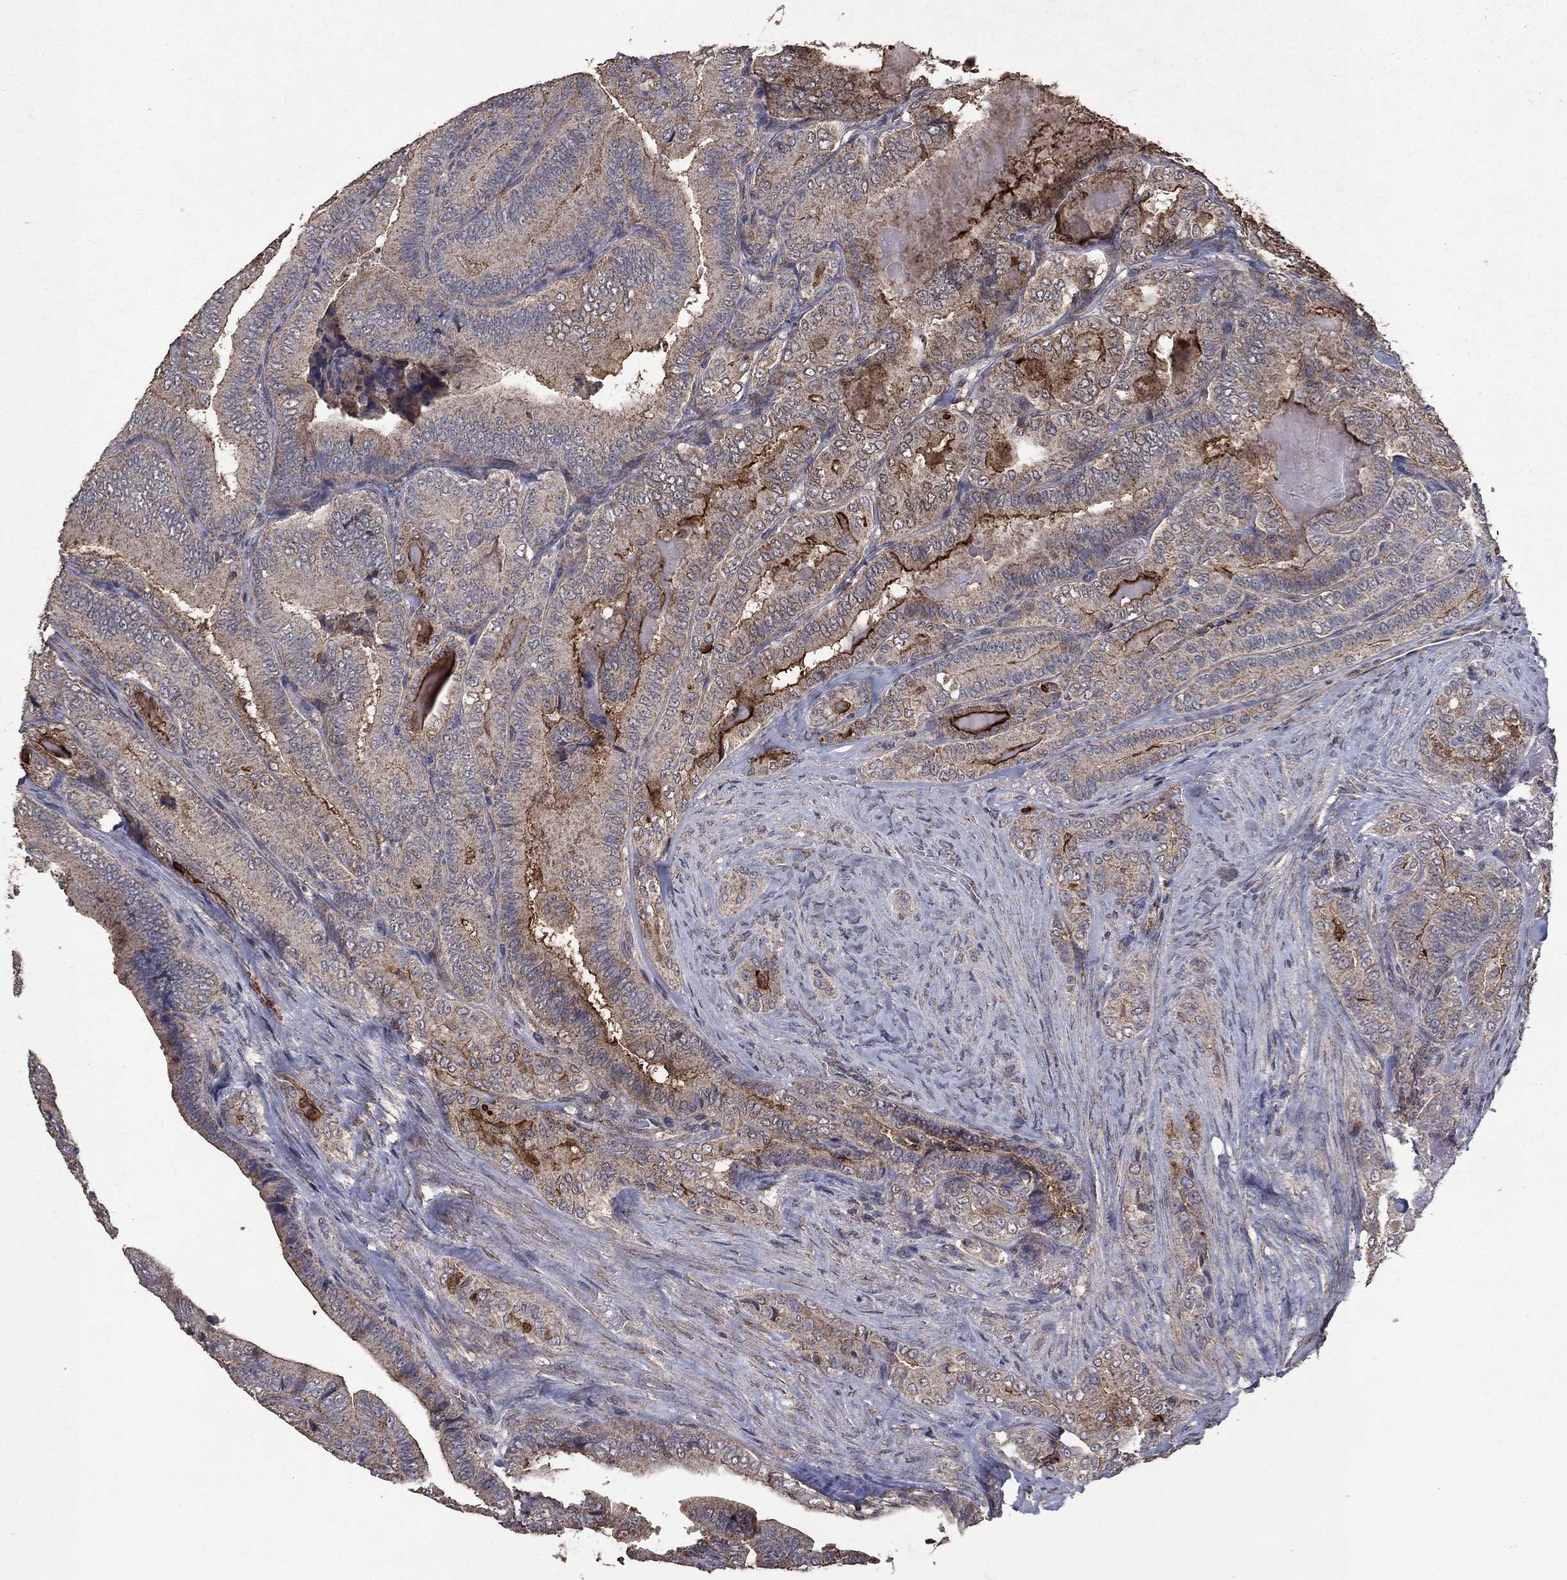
{"staining": {"intensity": "strong", "quantity": "<25%", "location": "cytoplasmic/membranous"}, "tissue": "thyroid cancer", "cell_type": "Tumor cells", "image_type": "cancer", "snomed": [{"axis": "morphology", "description": "Papillary adenocarcinoma, NOS"}, {"axis": "topography", "description": "Thyroid gland"}], "caption": "This micrograph displays thyroid papillary adenocarcinoma stained with immunohistochemistry to label a protein in brown. The cytoplasmic/membranous of tumor cells show strong positivity for the protein. Nuclei are counter-stained blue.", "gene": "CD24", "patient": {"sex": "male", "age": 61}}